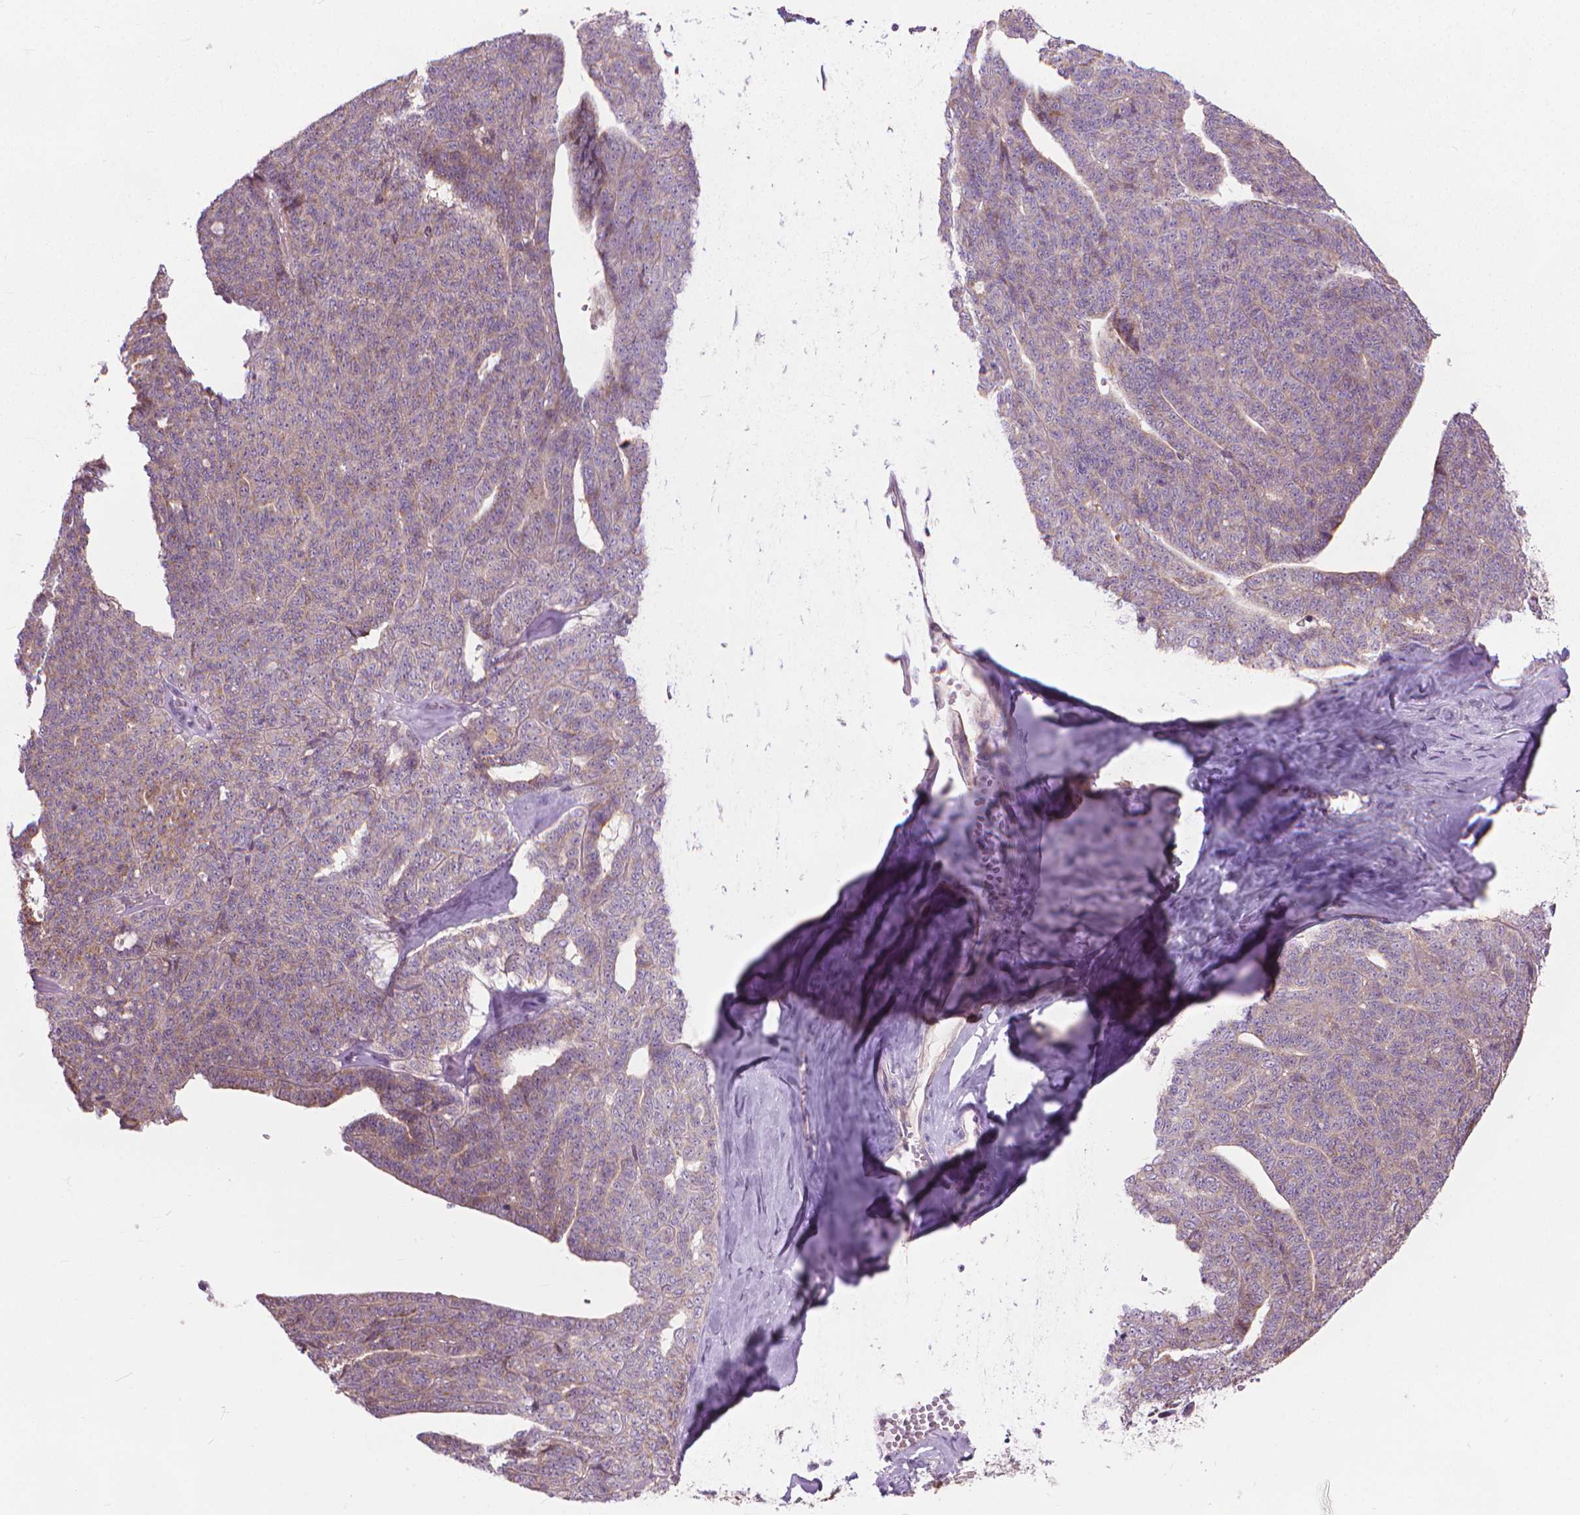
{"staining": {"intensity": "weak", "quantity": "25%-75%", "location": "cytoplasmic/membranous"}, "tissue": "ovarian cancer", "cell_type": "Tumor cells", "image_type": "cancer", "snomed": [{"axis": "morphology", "description": "Cystadenocarcinoma, serous, NOS"}, {"axis": "topography", "description": "Ovary"}], "caption": "This histopathology image reveals ovarian serous cystadenocarcinoma stained with immunohistochemistry (IHC) to label a protein in brown. The cytoplasmic/membranous of tumor cells show weak positivity for the protein. Nuclei are counter-stained blue.", "gene": "NUDT1", "patient": {"sex": "female", "age": 71}}